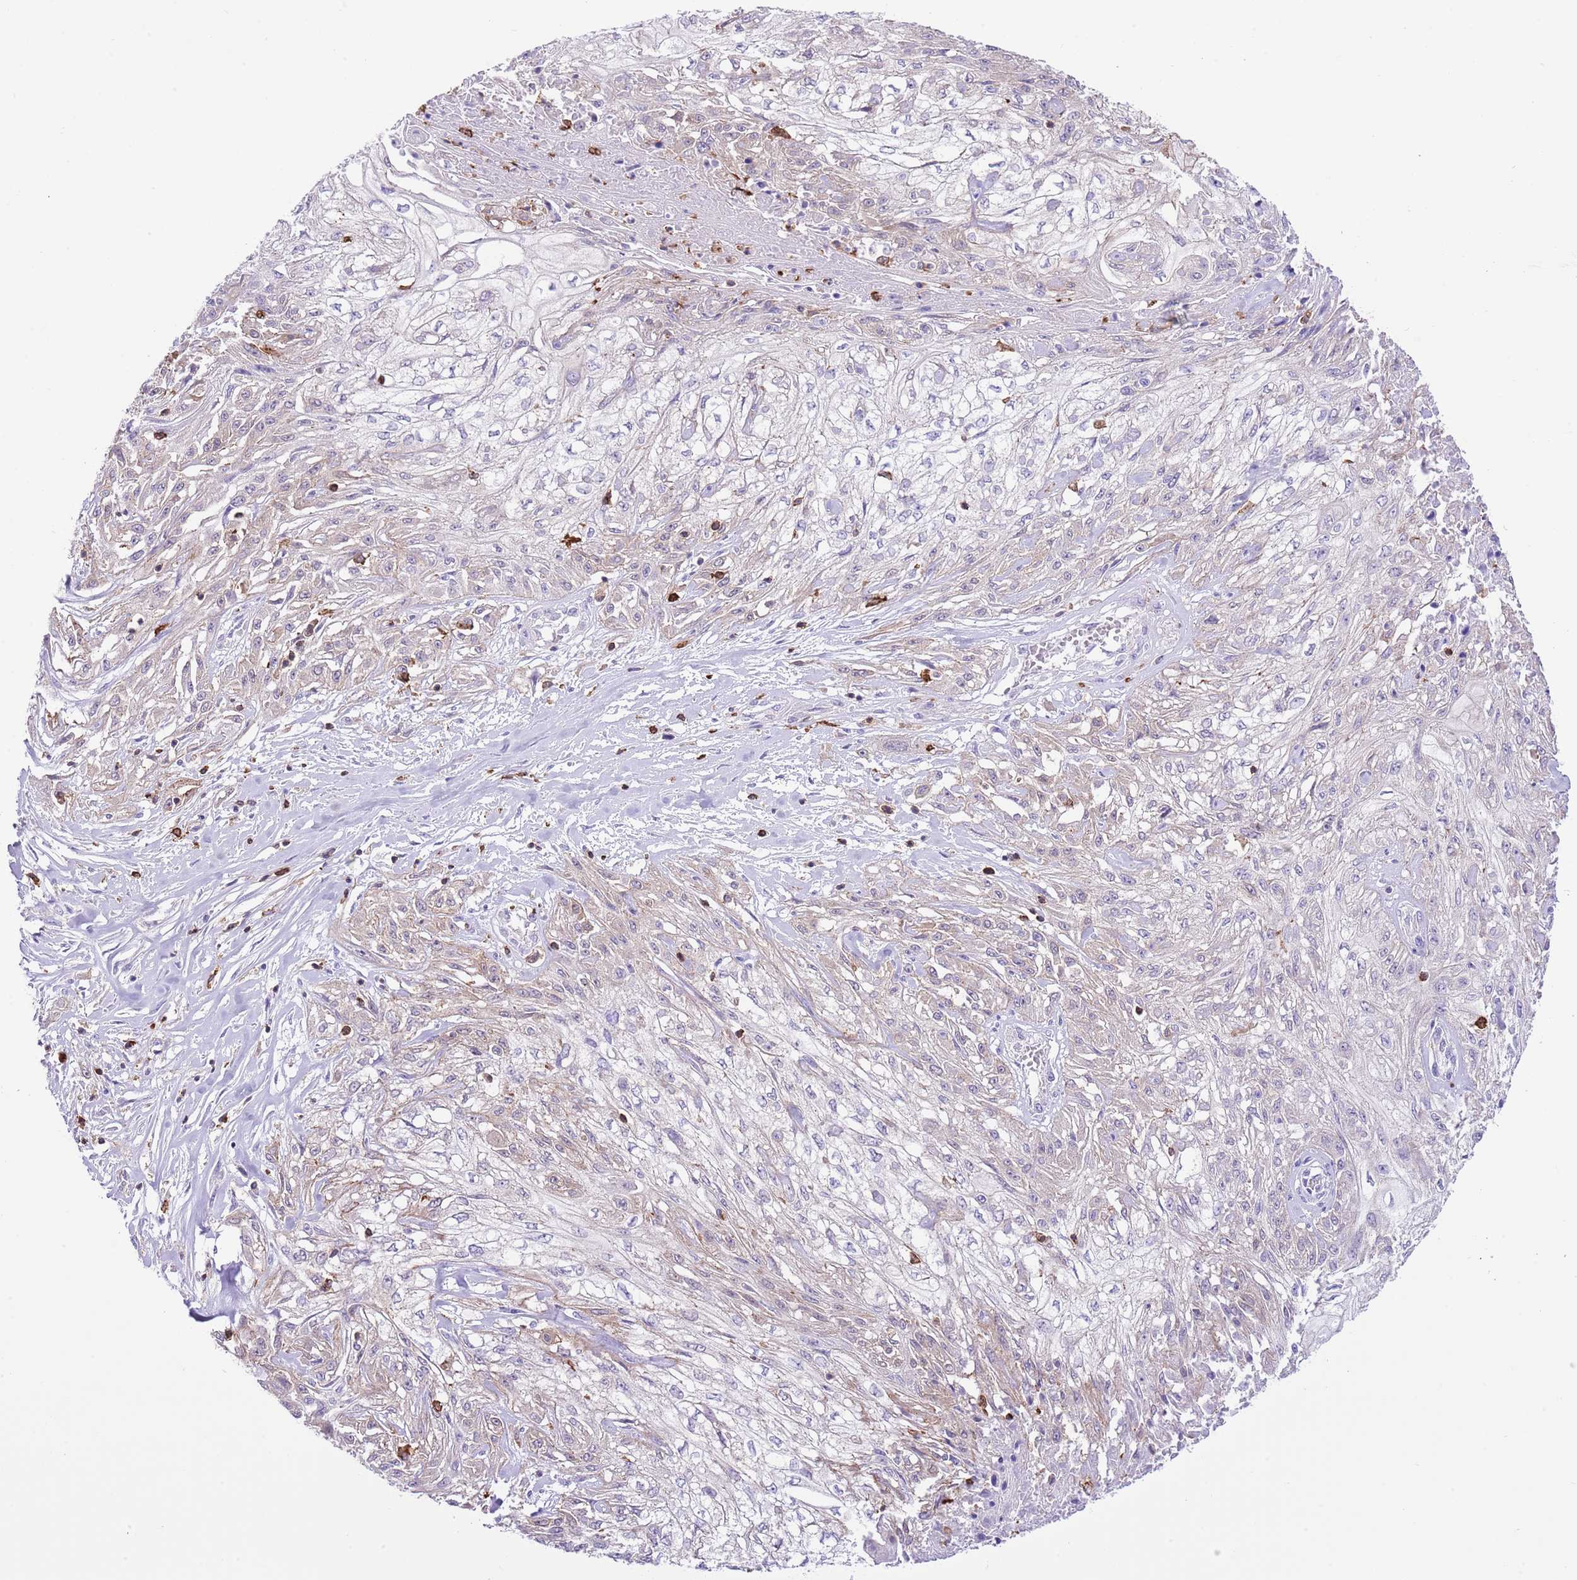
{"staining": {"intensity": "weak", "quantity": "25%-75%", "location": "cytoplasmic/membranous"}, "tissue": "skin cancer", "cell_type": "Tumor cells", "image_type": "cancer", "snomed": [{"axis": "morphology", "description": "Squamous cell carcinoma, NOS"}, {"axis": "morphology", "description": "Squamous cell carcinoma, metastatic, NOS"}, {"axis": "topography", "description": "Skin"}, {"axis": "topography", "description": "Lymph node"}], "caption": "High-power microscopy captured an immunohistochemistry histopathology image of skin cancer, revealing weak cytoplasmic/membranous staining in approximately 25%-75% of tumor cells. The staining was performed using DAB (3,3'-diaminobenzidine), with brown indicating positive protein expression. Nuclei are stained blue with hematoxylin.", "gene": "EFHD2", "patient": {"sex": "male", "age": 75}}